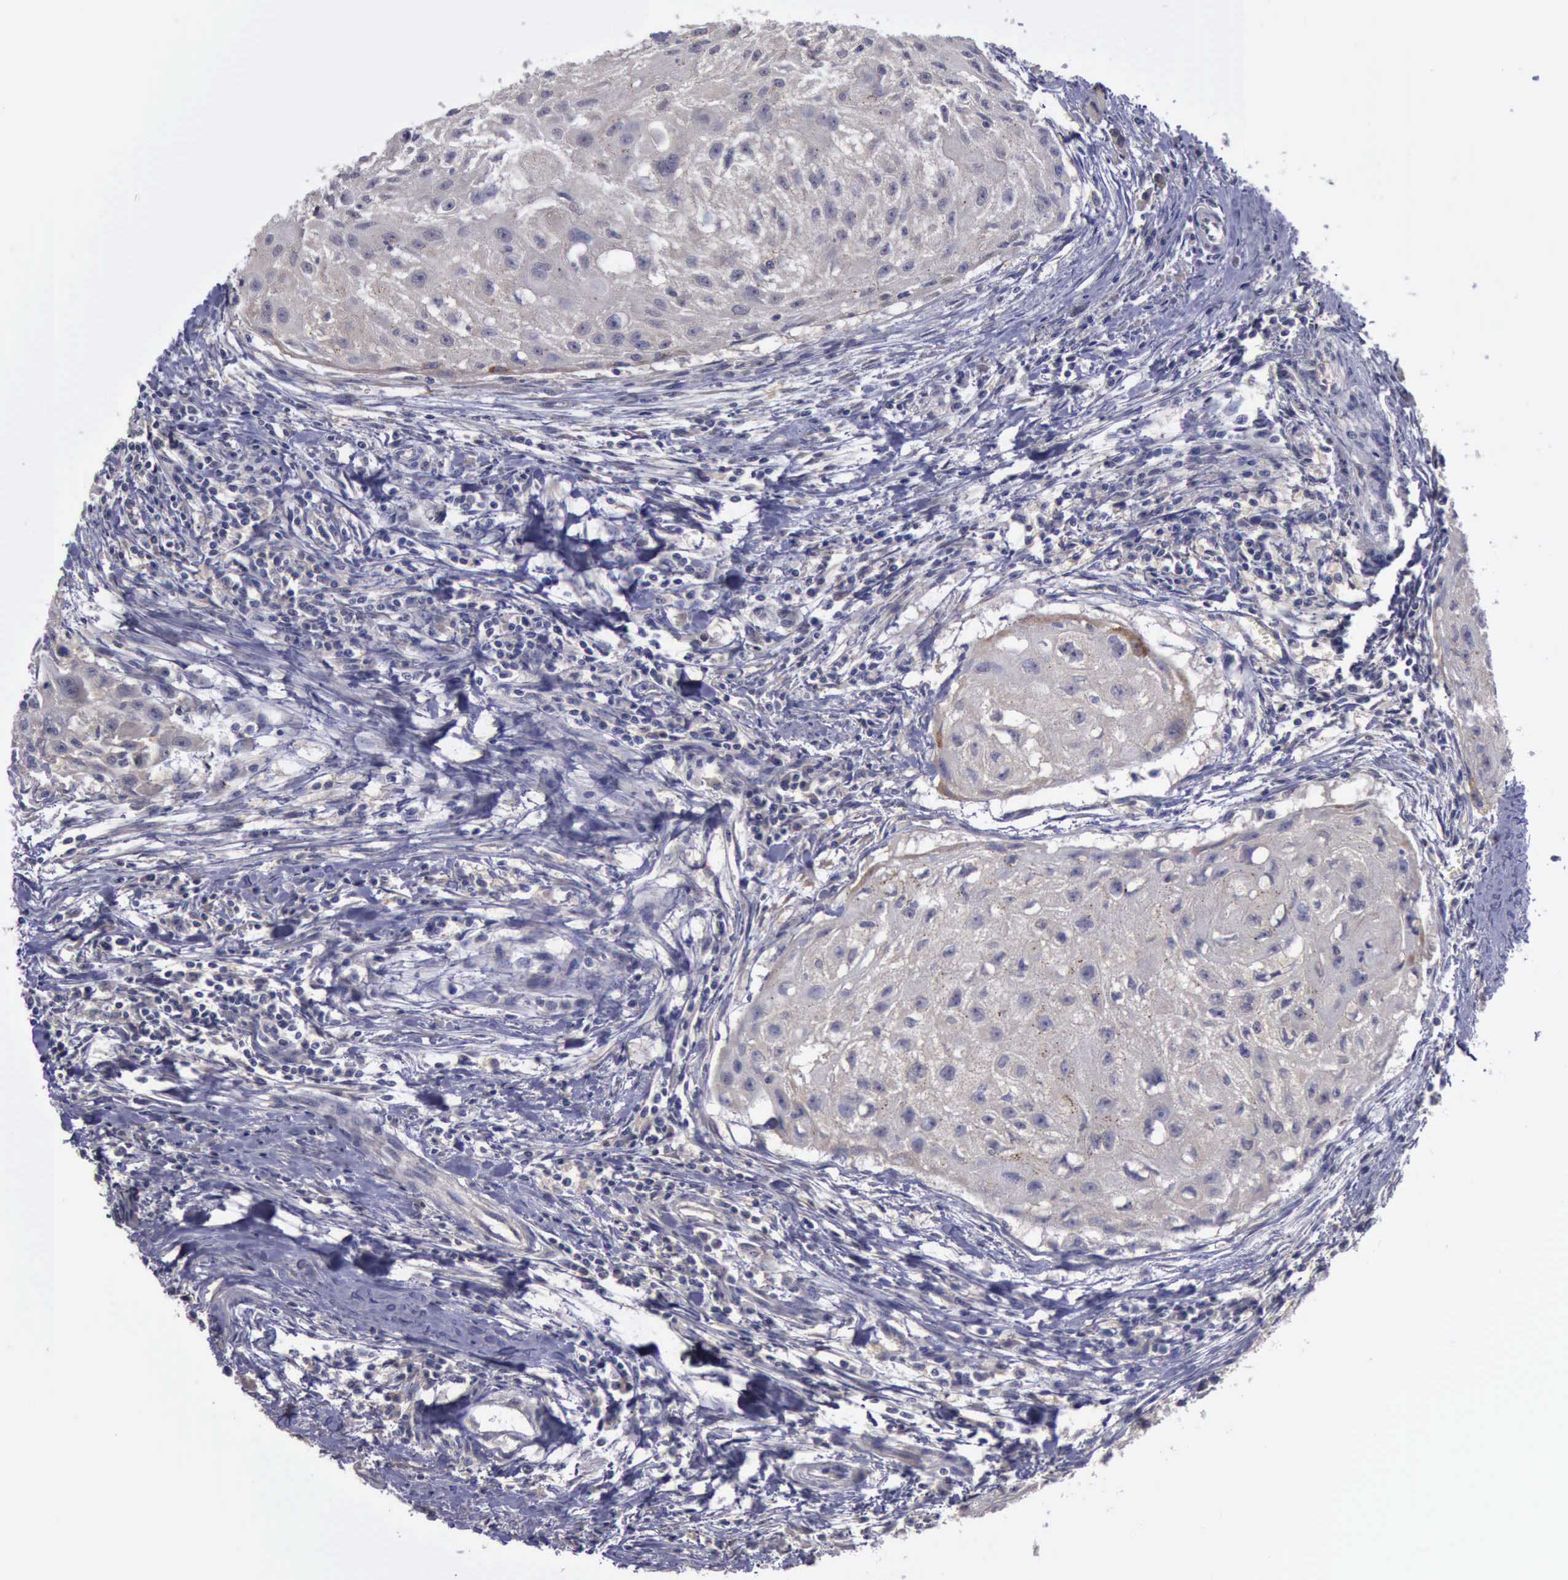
{"staining": {"intensity": "negative", "quantity": "none", "location": "none"}, "tissue": "head and neck cancer", "cell_type": "Tumor cells", "image_type": "cancer", "snomed": [{"axis": "morphology", "description": "Squamous cell carcinoma, NOS"}, {"axis": "topography", "description": "Head-Neck"}], "caption": "Tumor cells show no significant protein staining in head and neck cancer. The staining is performed using DAB (3,3'-diaminobenzidine) brown chromogen with nuclei counter-stained in using hematoxylin.", "gene": "PHKA1", "patient": {"sex": "male", "age": 64}}